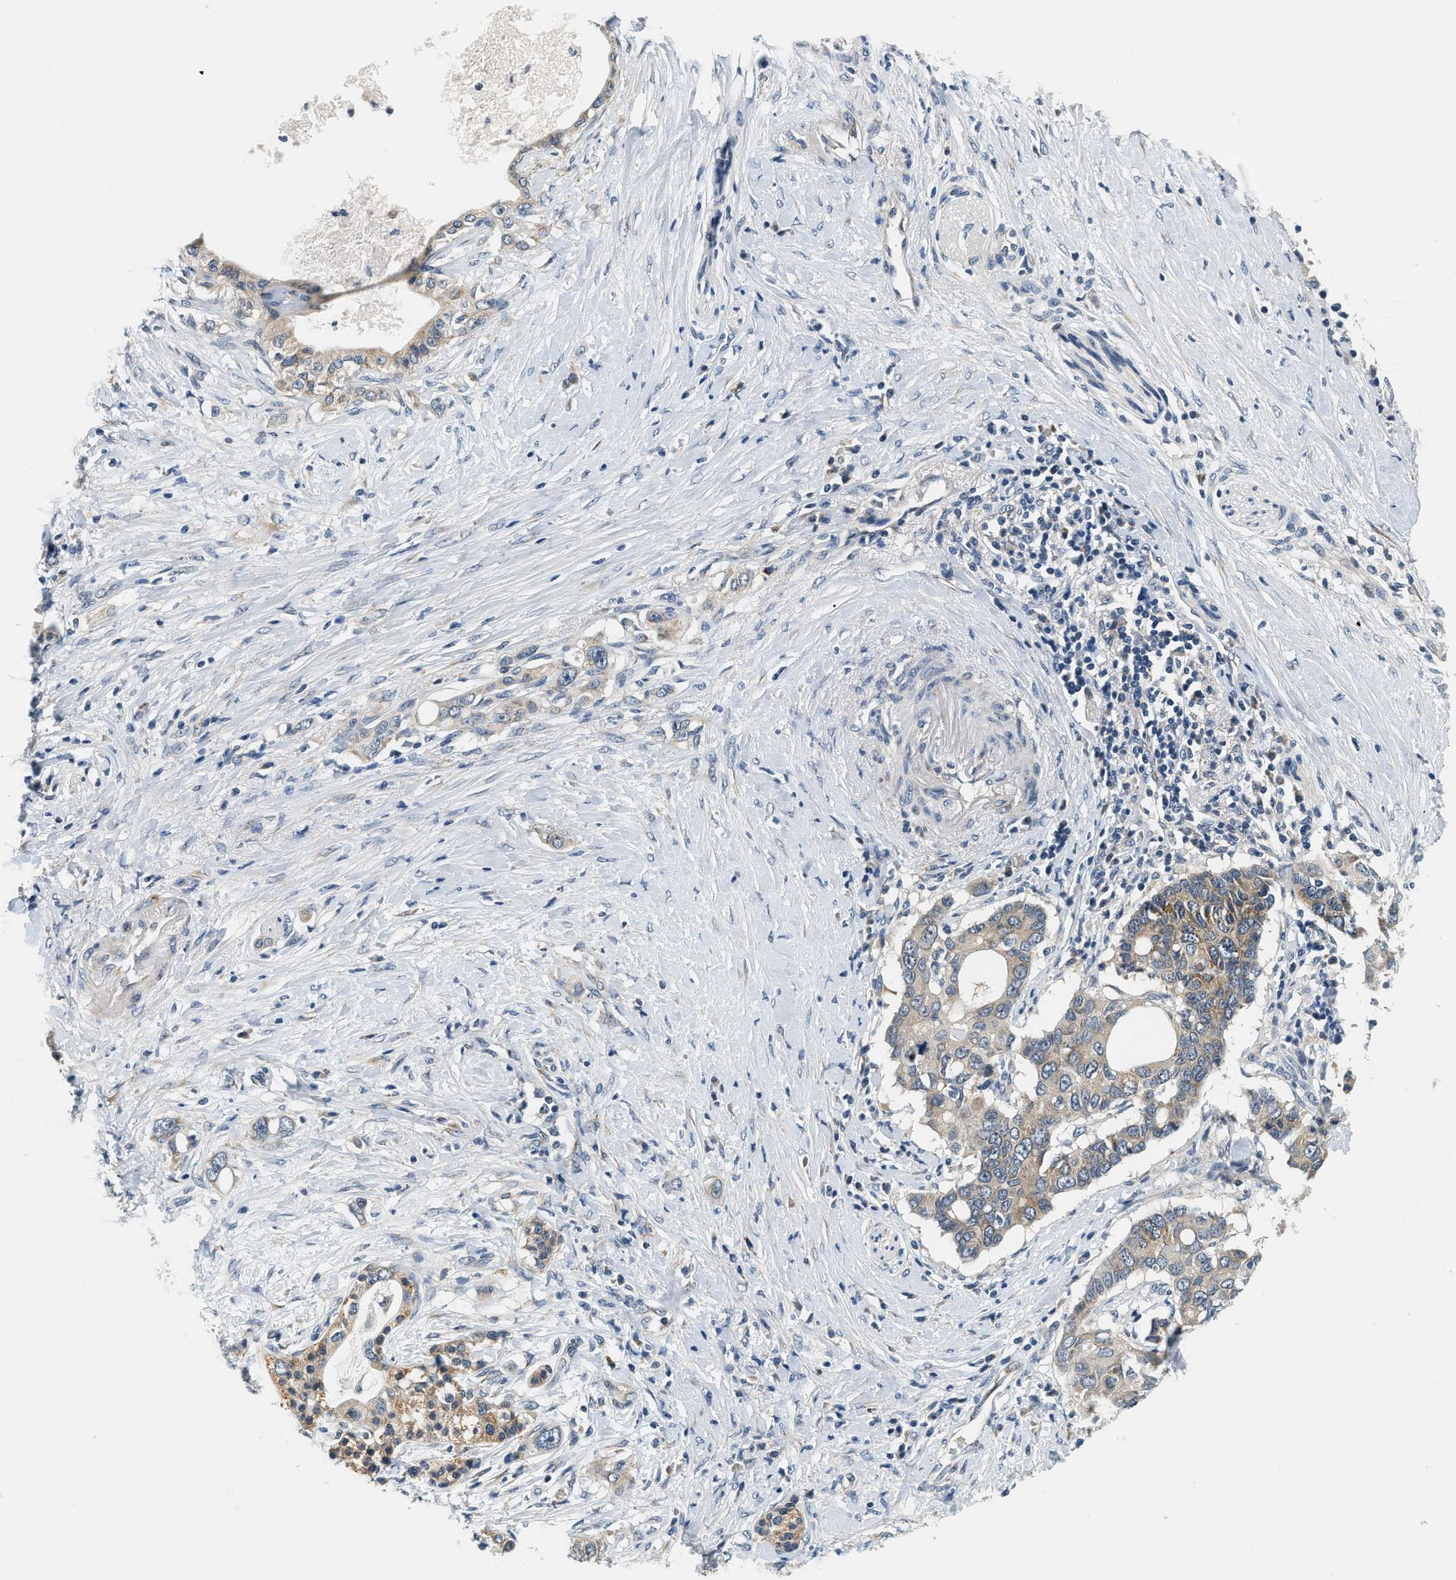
{"staining": {"intensity": "weak", "quantity": ">75%", "location": "cytoplasmic/membranous"}, "tissue": "pancreatic cancer", "cell_type": "Tumor cells", "image_type": "cancer", "snomed": [{"axis": "morphology", "description": "Adenocarcinoma, NOS"}, {"axis": "topography", "description": "Pancreas"}], "caption": "IHC of pancreatic adenocarcinoma reveals low levels of weak cytoplasmic/membranous positivity in about >75% of tumor cells.", "gene": "YAE1", "patient": {"sex": "female", "age": 56}}